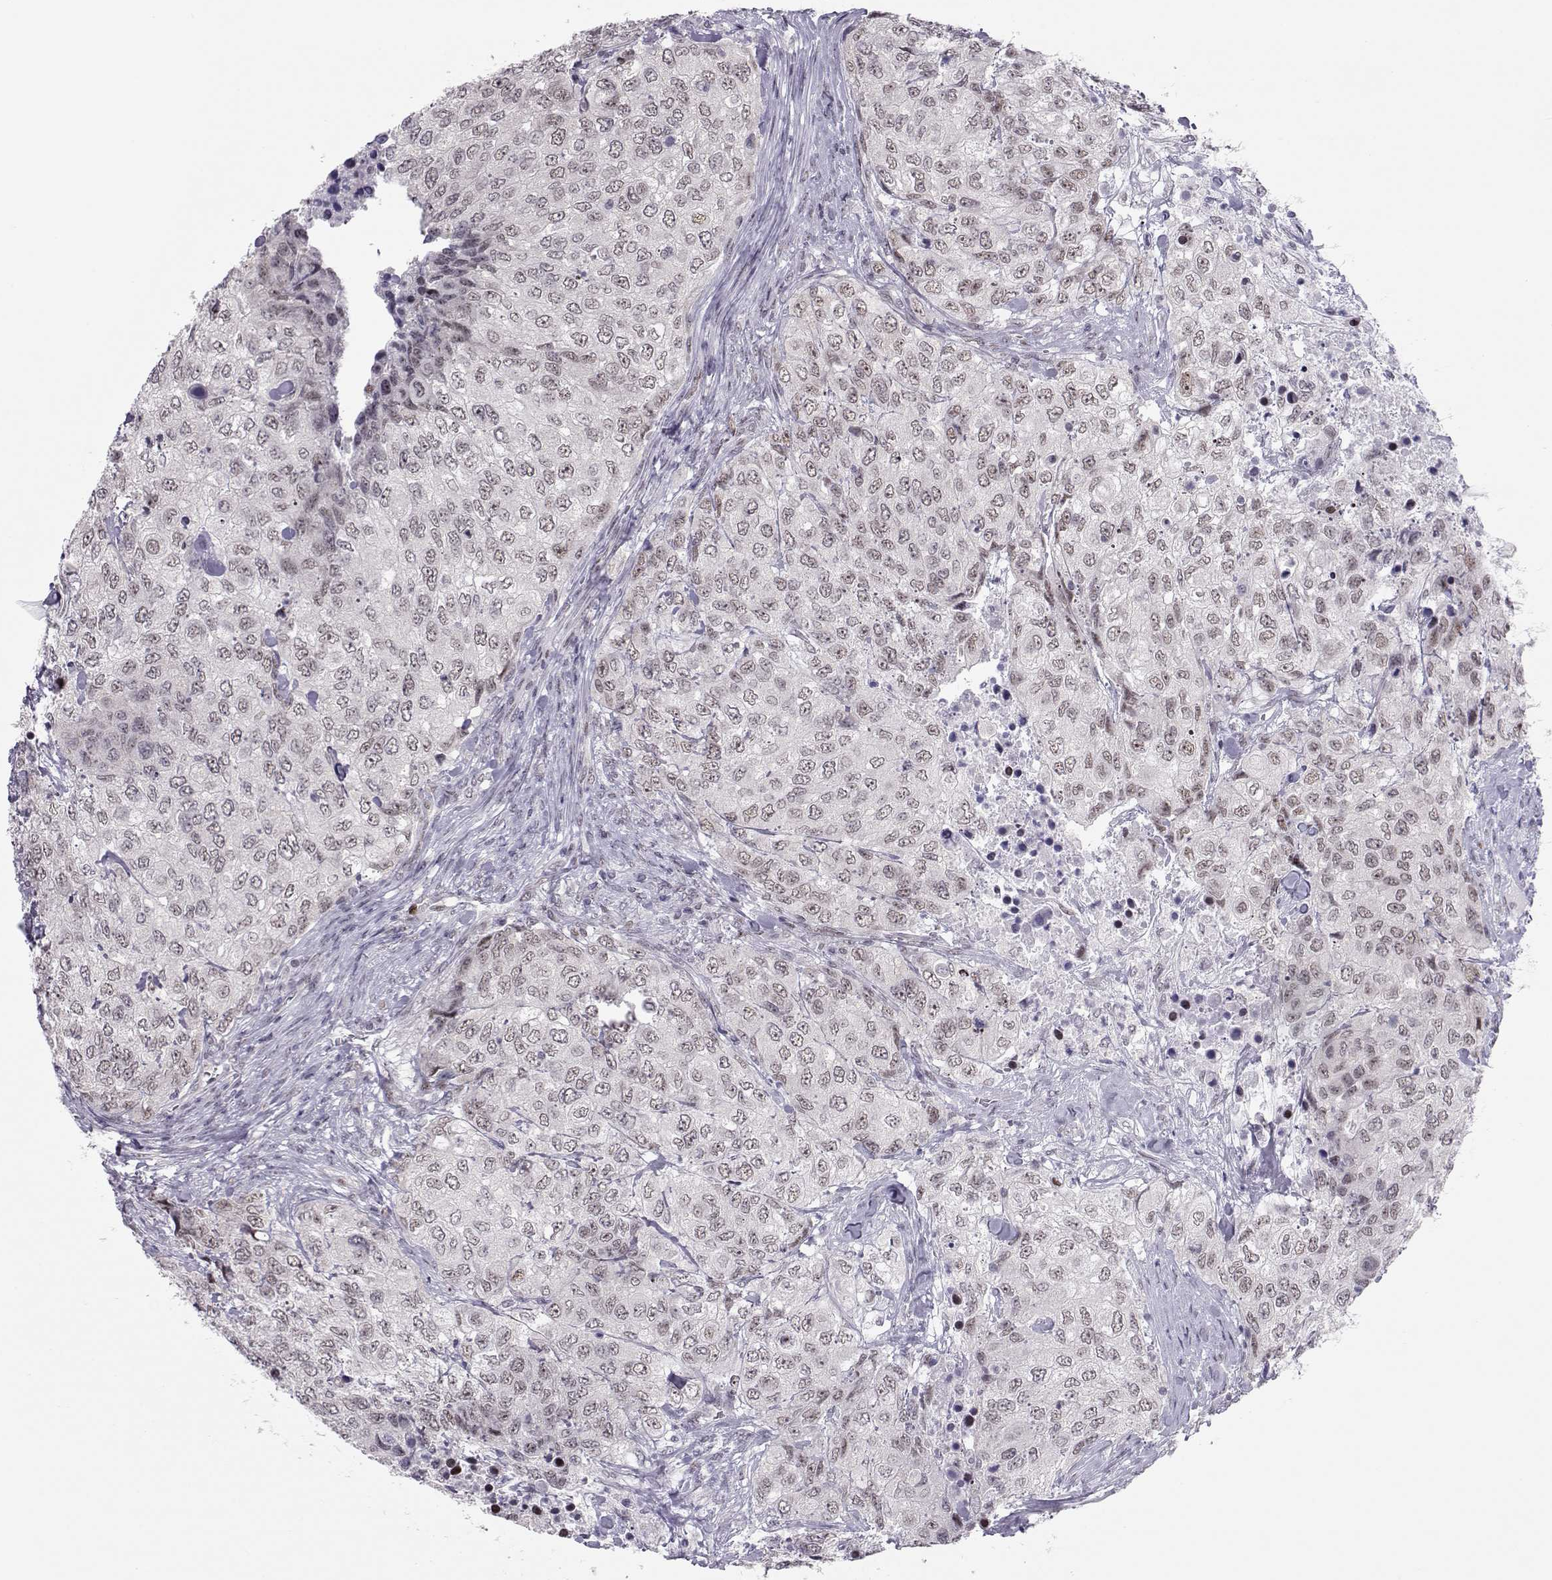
{"staining": {"intensity": "weak", "quantity": "<25%", "location": "nuclear"}, "tissue": "urothelial cancer", "cell_type": "Tumor cells", "image_type": "cancer", "snomed": [{"axis": "morphology", "description": "Urothelial carcinoma, High grade"}, {"axis": "topography", "description": "Urinary bladder"}], "caption": "High-grade urothelial carcinoma stained for a protein using IHC demonstrates no expression tumor cells.", "gene": "SIX6", "patient": {"sex": "female", "age": 78}}